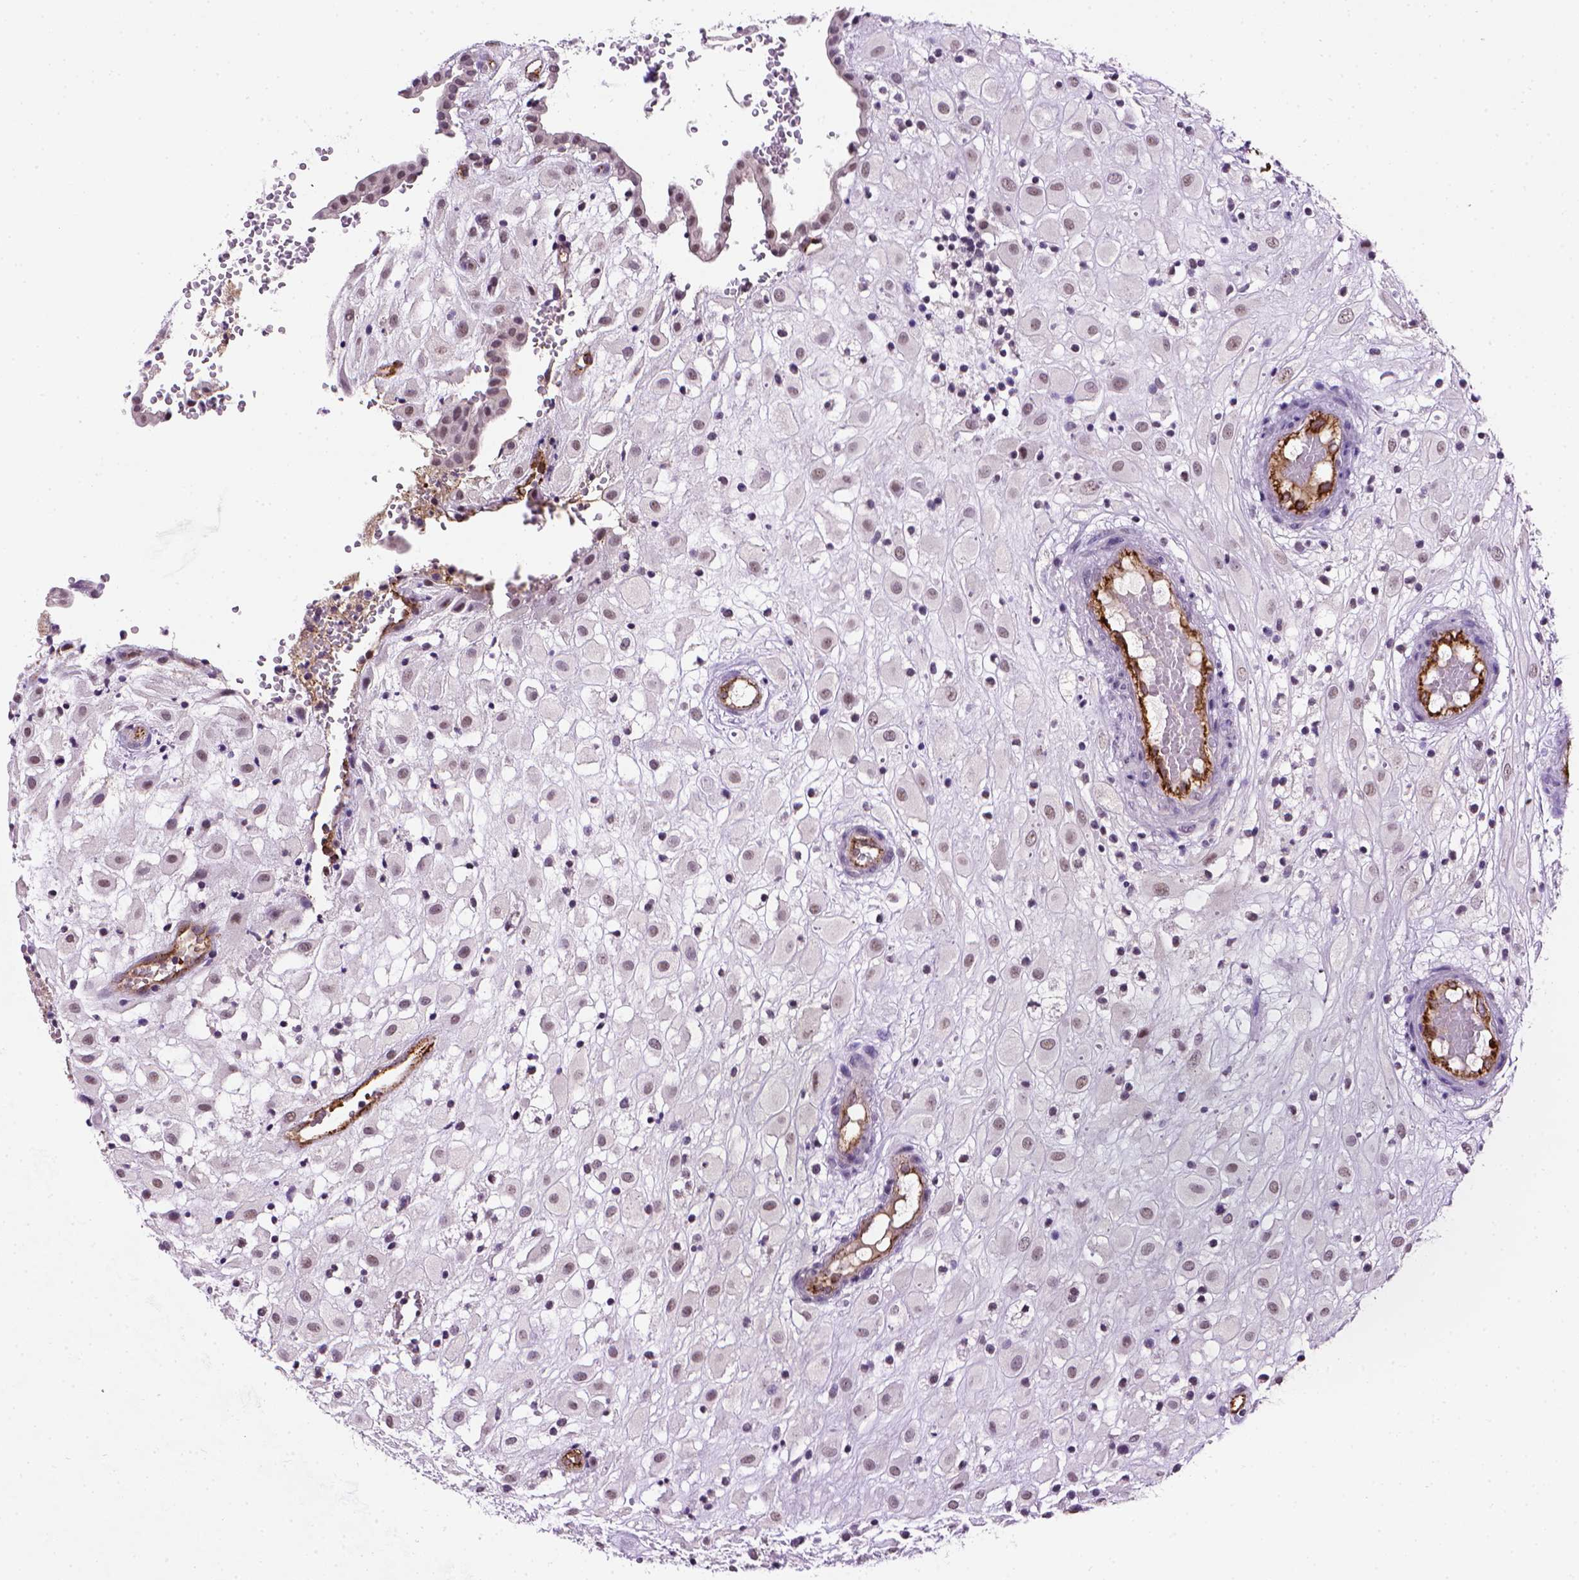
{"staining": {"intensity": "negative", "quantity": "none", "location": "none"}, "tissue": "placenta", "cell_type": "Decidual cells", "image_type": "normal", "snomed": [{"axis": "morphology", "description": "Normal tissue, NOS"}, {"axis": "topography", "description": "Placenta"}], "caption": "The photomicrograph shows no significant staining in decidual cells of placenta. (DAB (3,3'-diaminobenzidine) immunohistochemistry with hematoxylin counter stain).", "gene": "VWF", "patient": {"sex": "female", "age": 24}}